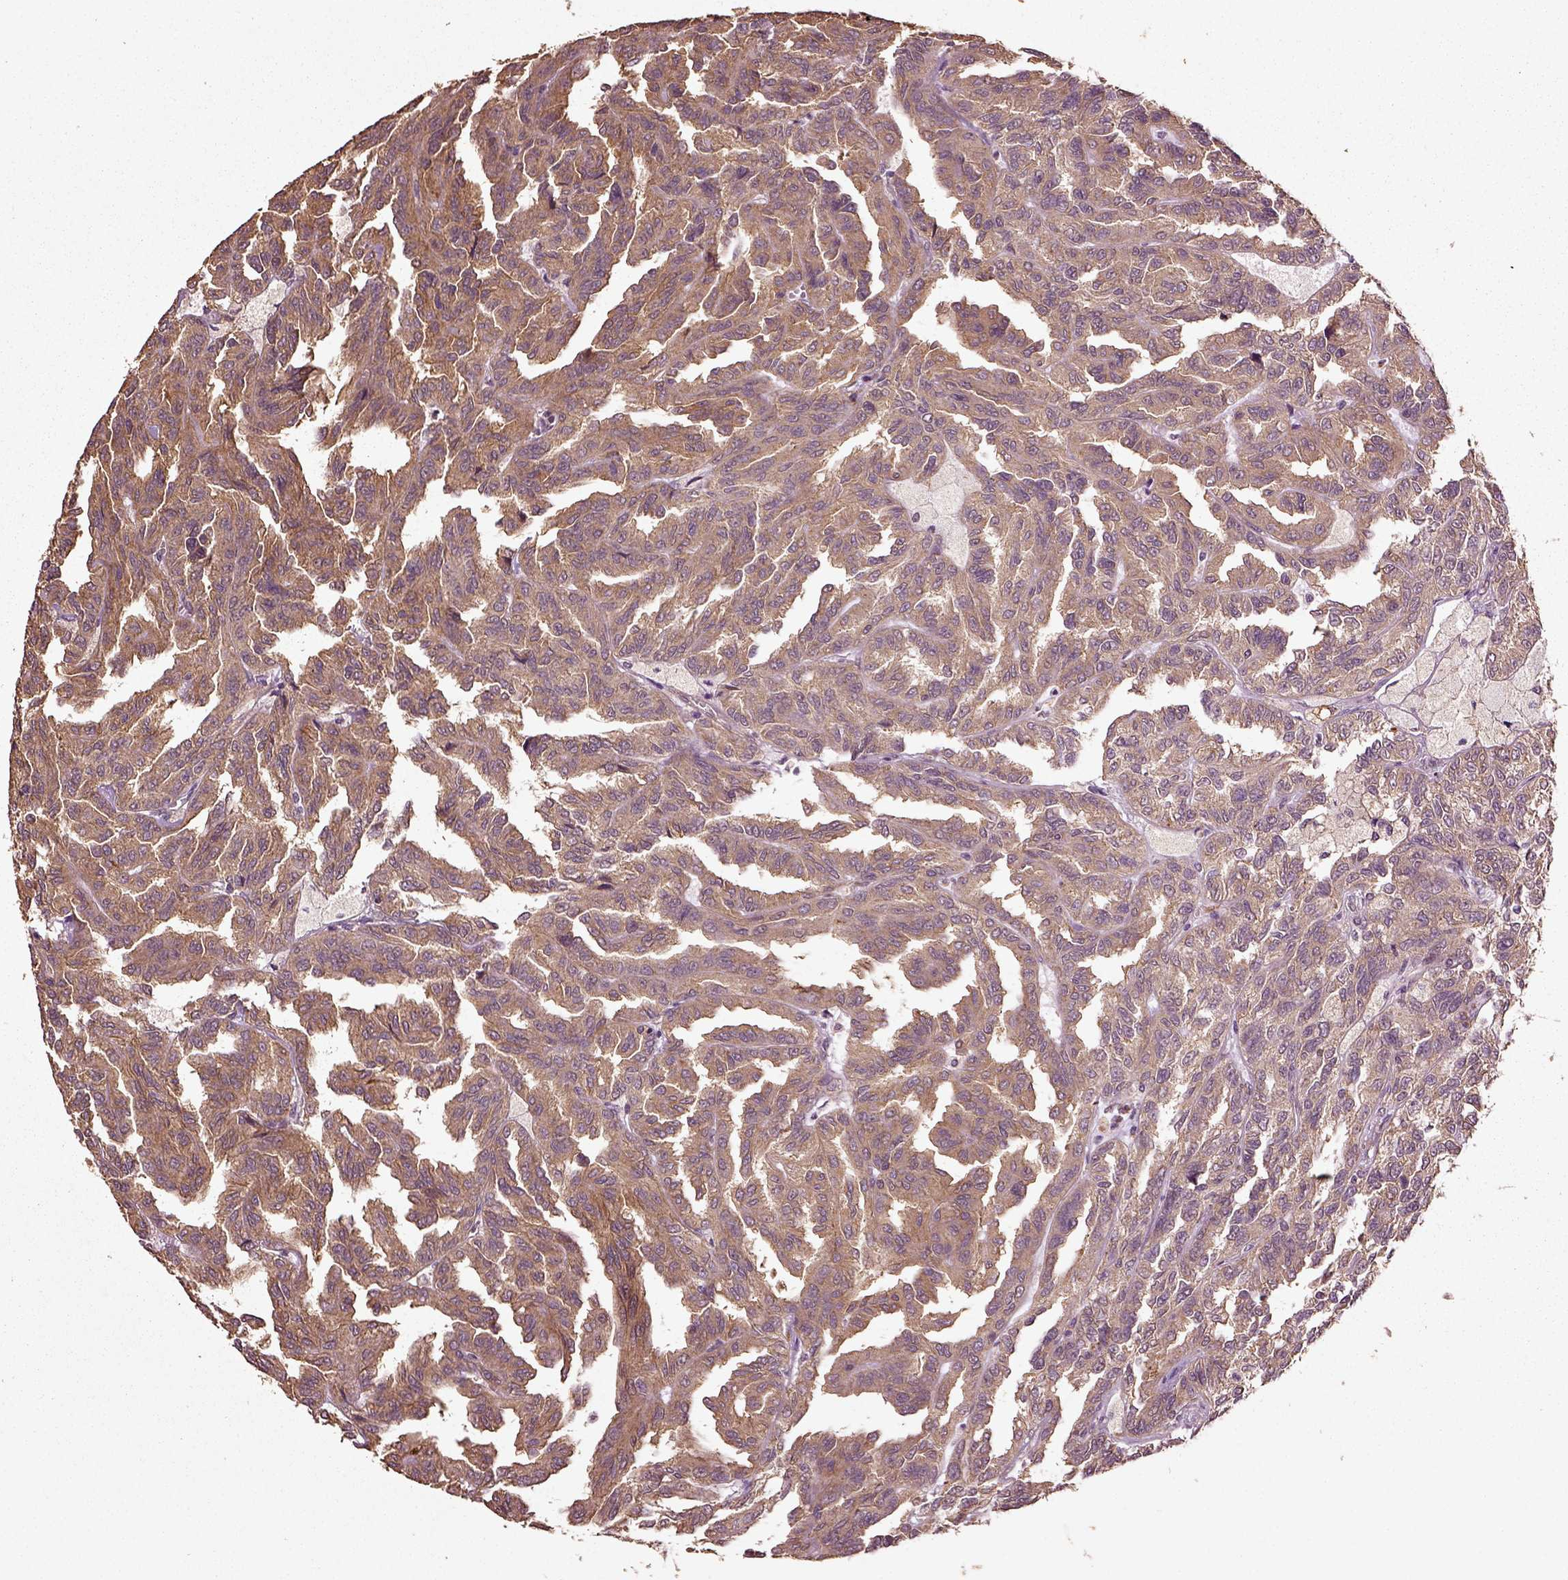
{"staining": {"intensity": "moderate", "quantity": ">75%", "location": "cytoplasmic/membranous"}, "tissue": "renal cancer", "cell_type": "Tumor cells", "image_type": "cancer", "snomed": [{"axis": "morphology", "description": "Adenocarcinoma, NOS"}, {"axis": "topography", "description": "Kidney"}], "caption": "Moderate cytoplasmic/membranous positivity for a protein is seen in approximately >75% of tumor cells of adenocarcinoma (renal) using IHC.", "gene": "ERV3-1", "patient": {"sex": "male", "age": 79}}